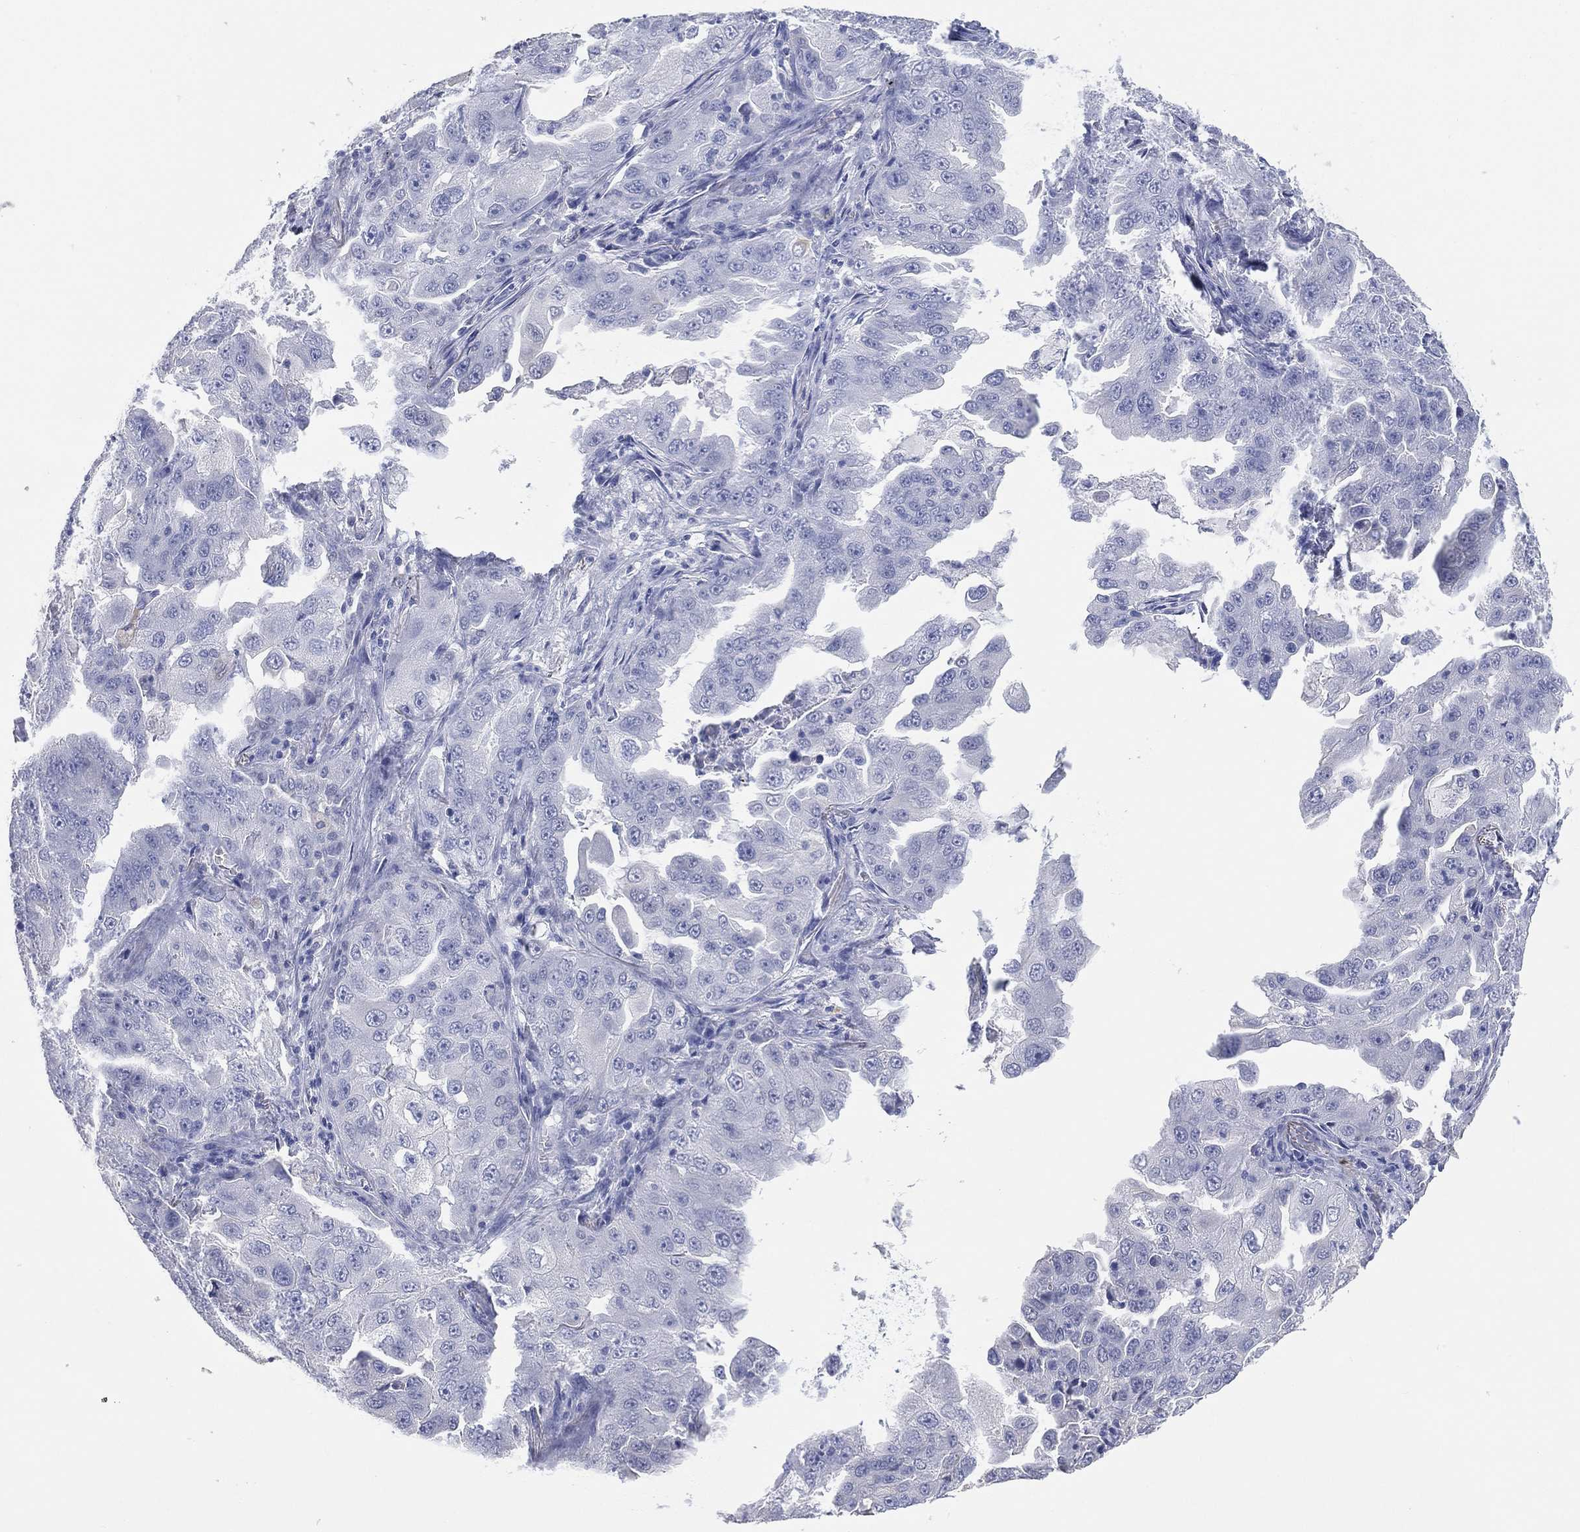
{"staining": {"intensity": "negative", "quantity": "none", "location": "none"}, "tissue": "lung cancer", "cell_type": "Tumor cells", "image_type": "cancer", "snomed": [{"axis": "morphology", "description": "Adenocarcinoma, NOS"}, {"axis": "topography", "description": "Lung"}], "caption": "Tumor cells are negative for brown protein staining in adenocarcinoma (lung).", "gene": "FMO1", "patient": {"sex": "female", "age": 61}}